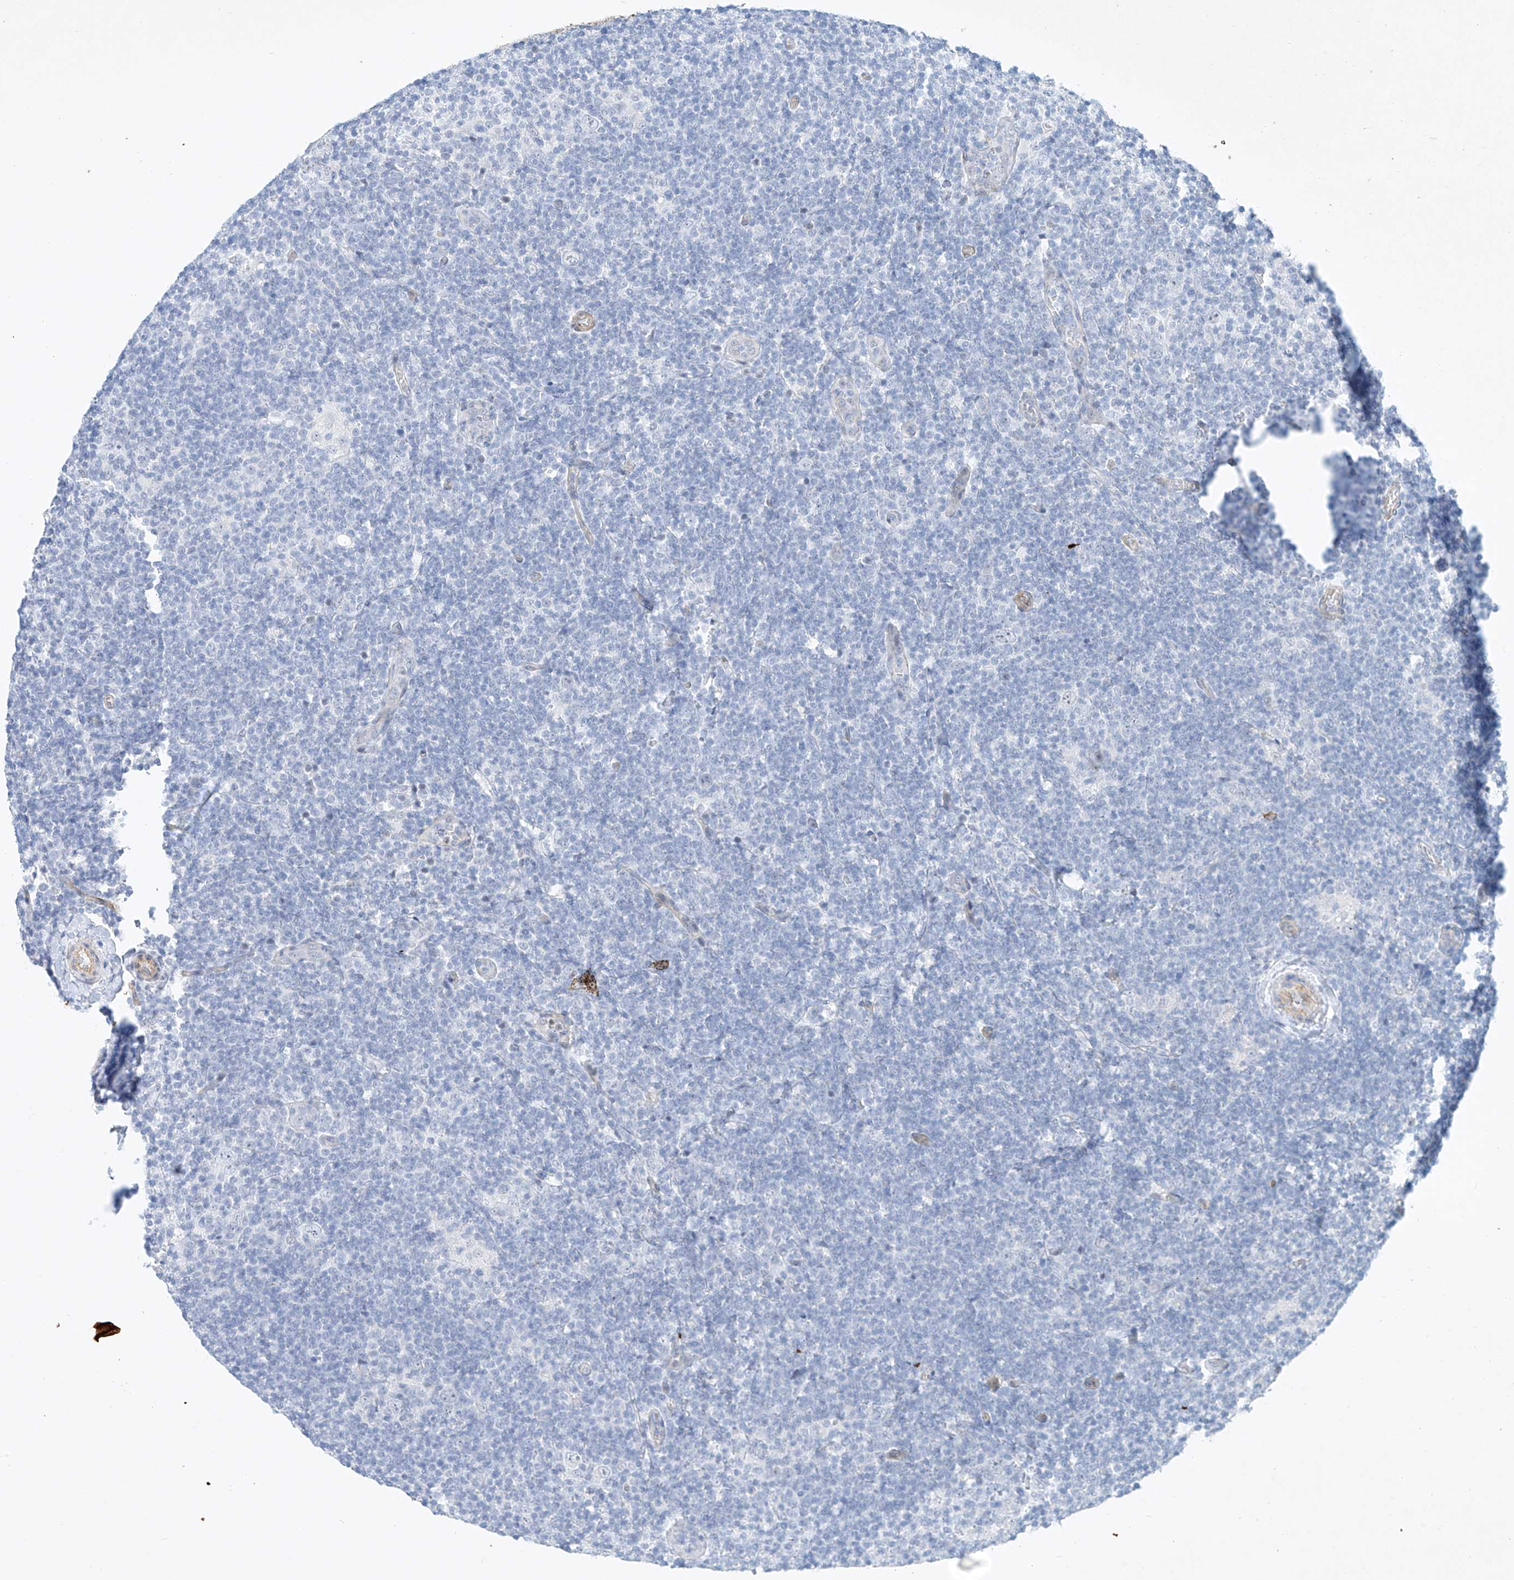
{"staining": {"intensity": "negative", "quantity": "none", "location": "none"}, "tissue": "lymphoma", "cell_type": "Tumor cells", "image_type": "cancer", "snomed": [{"axis": "morphology", "description": "Hodgkin's disease, NOS"}, {"axis": "topography", "description": "Lymph node"}], "caption": "Photomicrograph shows no significant protein expression in tumor cells of lymphoma. (DAB (3,3'-diaminobenzidine) IHC visualized using brightfield microscopy, high magnification).", "gene": "REEP2", "patient": {"sex": "female", "age": 57}}